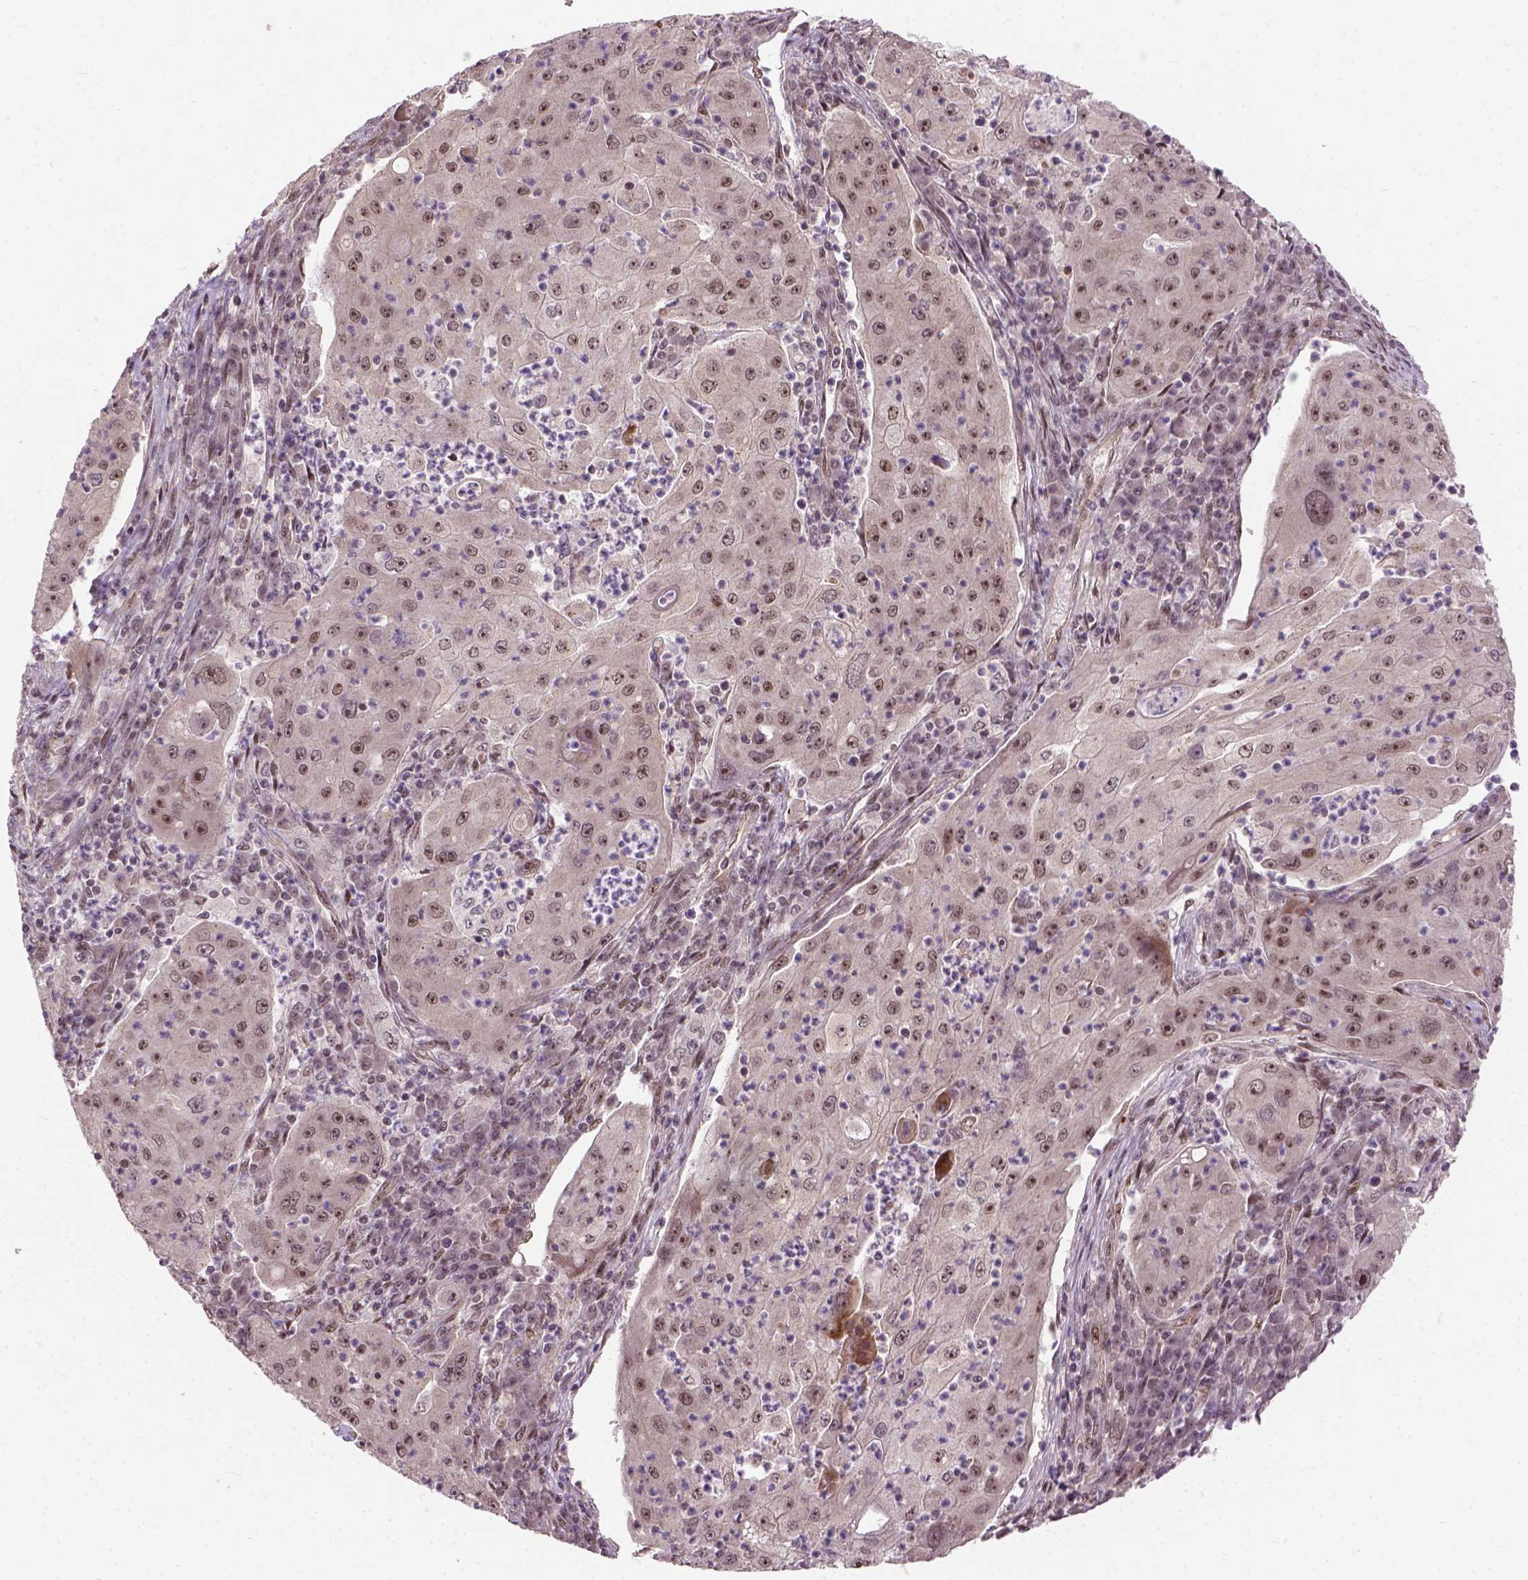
{"staining": {"intensity": "moderate", "quantity": ">75%", "location": "nuclear"}, "tissue": "lung cancer", "cell_type": "Tumor cells", "image_type": "cancer", "snomed": [{"axis": "morphology", "description": "Squamous cell carcinoma, NOS"}, {"axis": "topography", "description": "Lung"}], "caption": "The photomicrograph demonstrates immunohistochemical staining of lung cancer (squamous cell carcinoma). There is moderate nuclear staining is appreciated in about >75% of tumor cells. (DAB (3,3'-diaminobenzidine) = brown stain, brightfield microscopy at high magnification).", "gene": "ZNF630", "patient": {"sex": "female", "age": 59}}